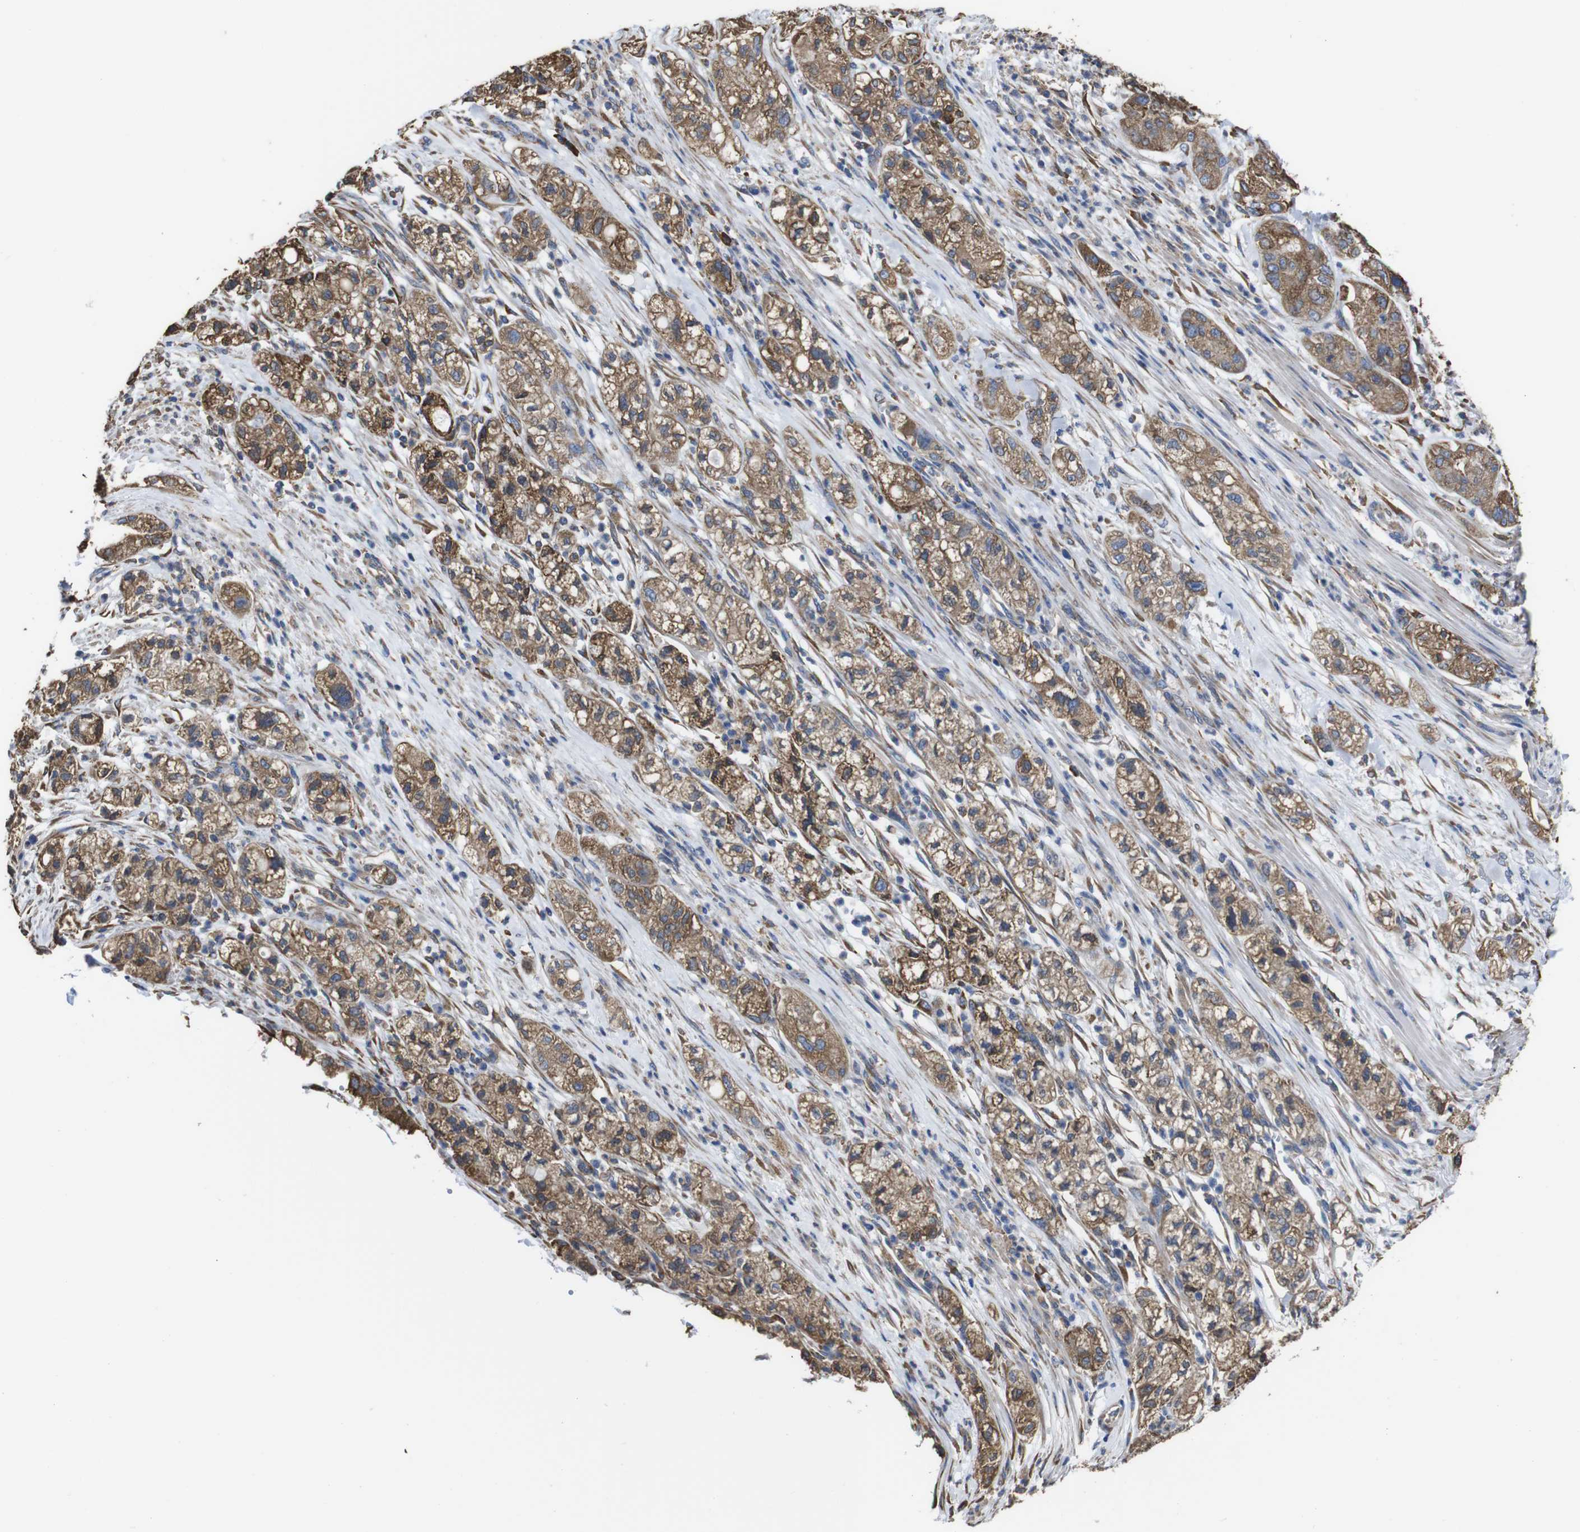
{"staining": {"intensity": "moderate", "quantity": ">75%", "location": "cytoplasmic/membranous"}, "tissue": "pancreatic cancer", "cell_type": "Tumor cells", "image_type": "cancer", "snomed": [{"axis": "morphology", "description": "Adenocarcinoma, NOS"}, {"axis": "topography", "description": "Pancreas"}], "caption": "Approximately >75% of tumor cells in human adenocarcinoma (pancreatic) demonstrate moderate cytoplasmic/membranous protein staining as visualized by brown immunohistochemical staining.", "gene": "PPIB", "patient": {"sex": "female", "age": 78}}